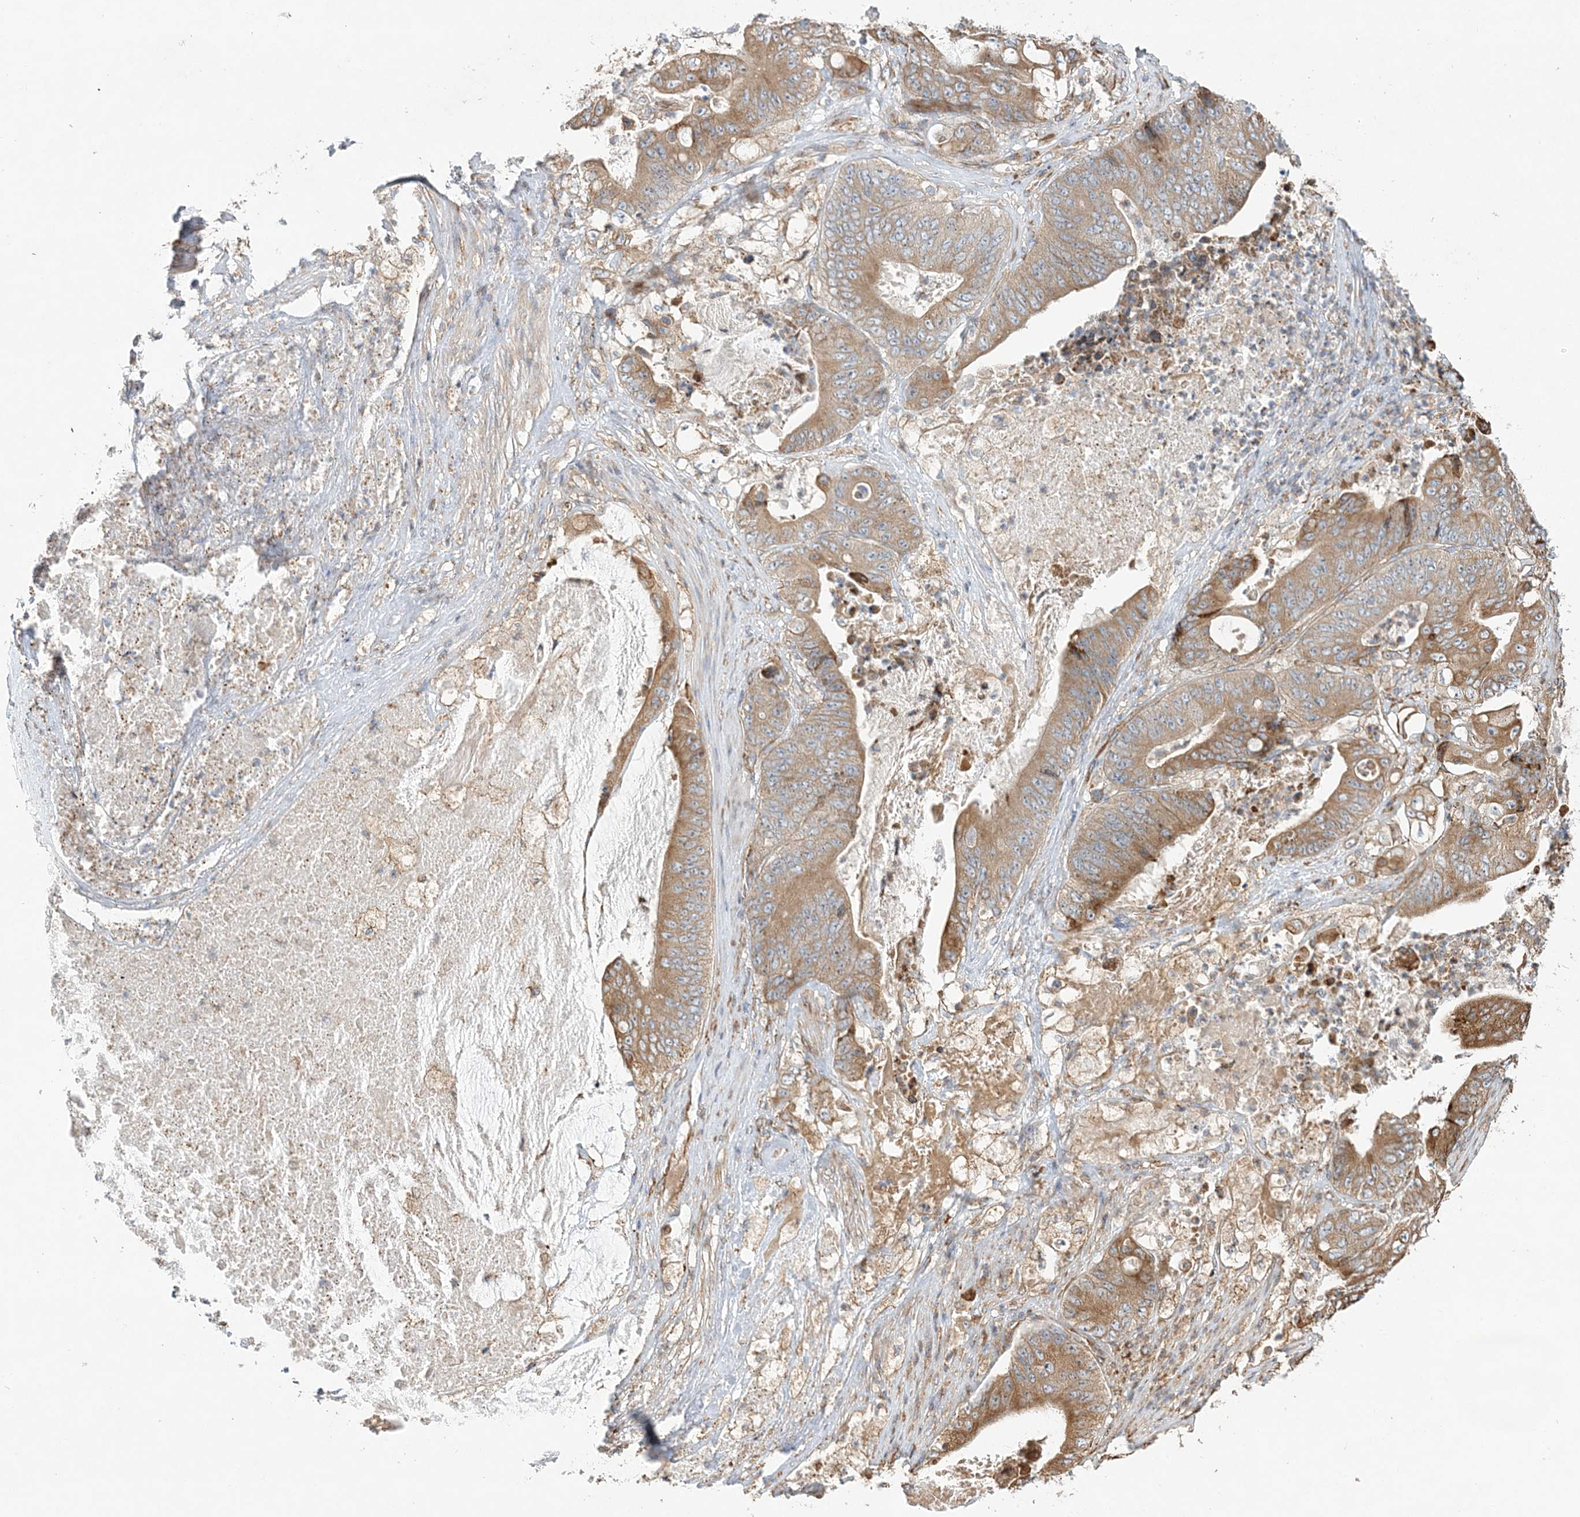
{"staining": {"intensity": "moderate", "quantity": ">75%", "location": "cytoplasmic/membranous"}, "tissue": "stomach cancer", "cell_type": "Tumor cells", "image_type": "cancer", "snomed": [{"axis": "morphology", "description": "Adenocarcinoma, NOS"}, {"axis": "topography", "description": "Stomach"}], "caption": "Human stomach adenocarcinoma stained for a protein (brown) displays moderate cytoplasmic/membranous positive staining in about >75% of tumor cells.", "gene": "ZFYVE16", "patient": {"sex": "female", "age": 73}}